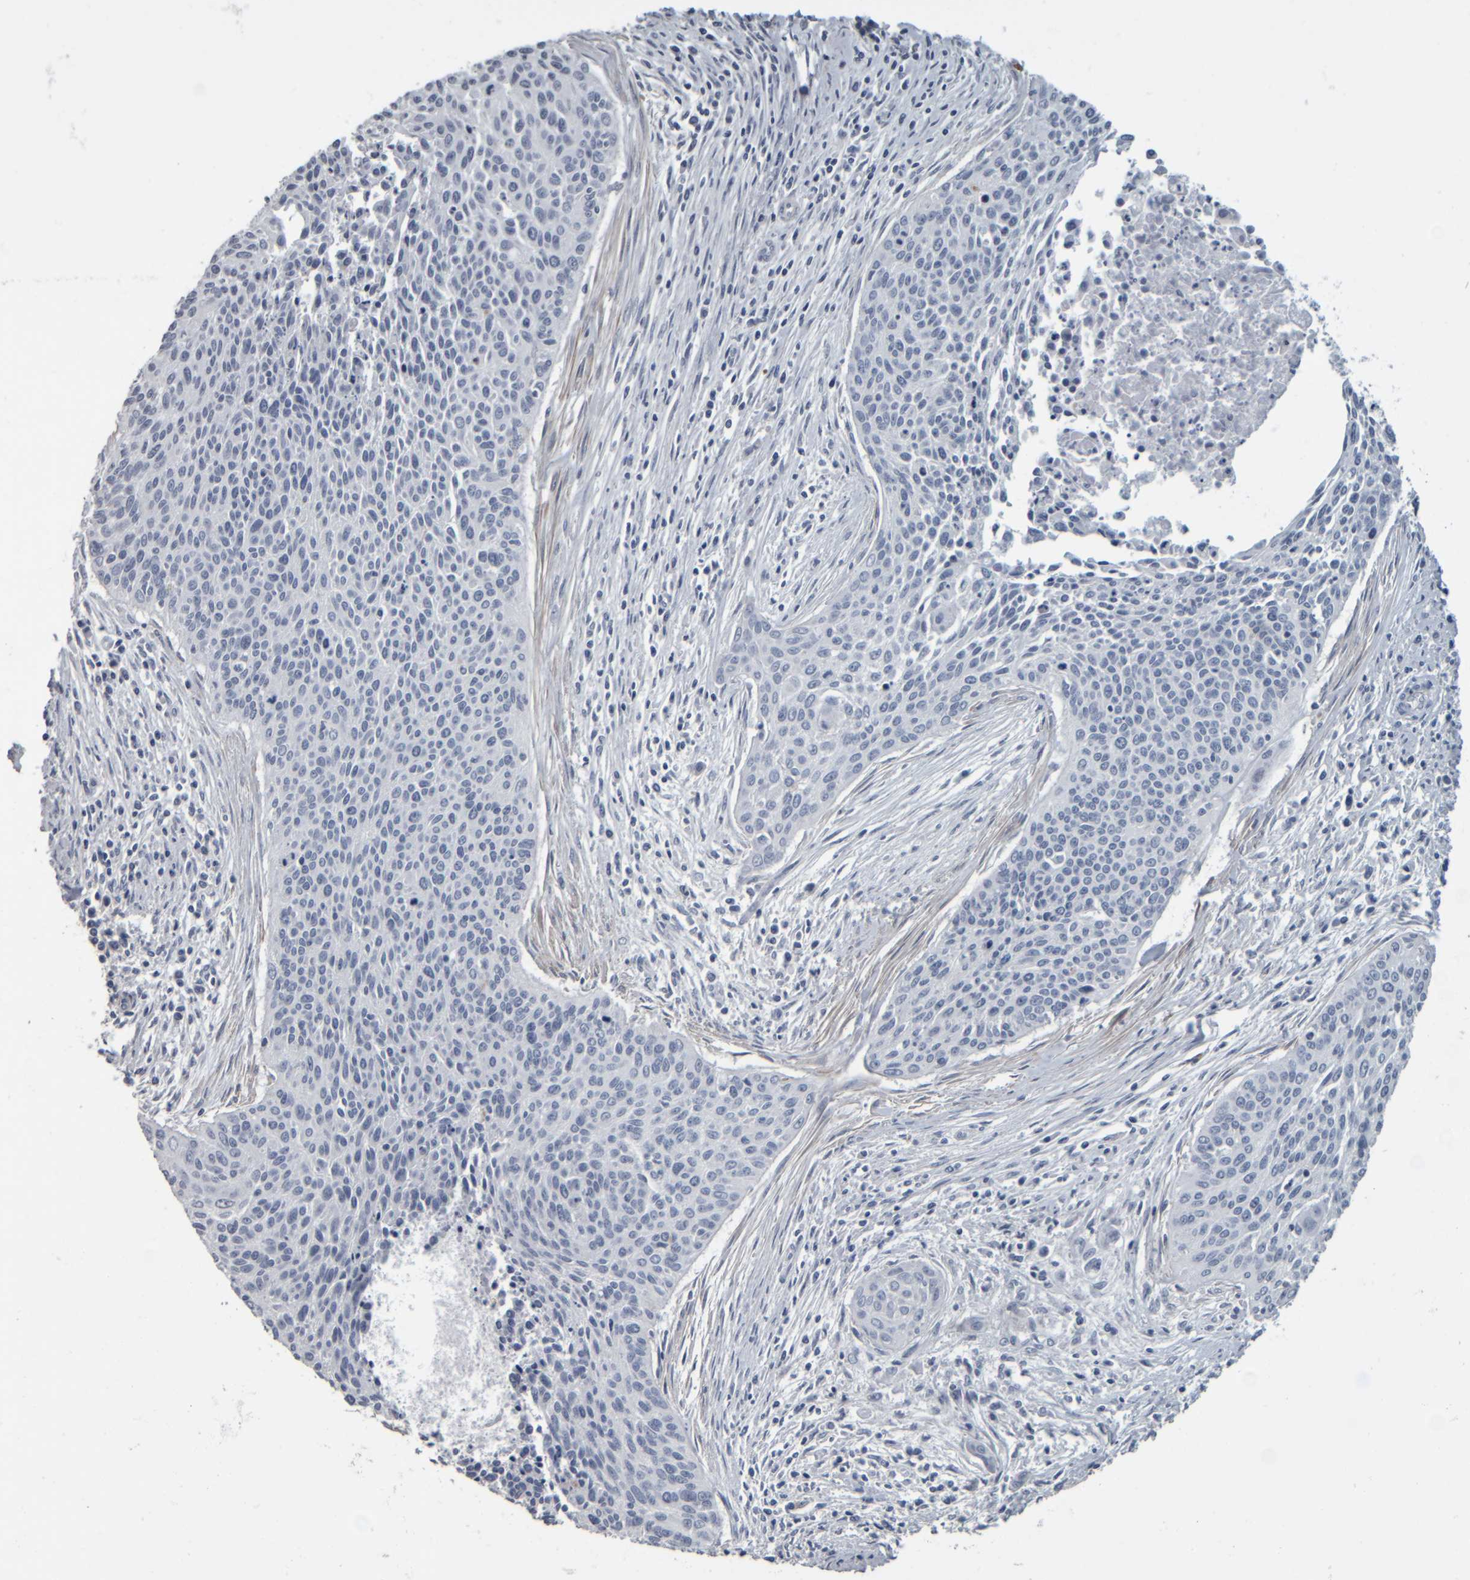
{"staining": {"intensity": "negative", "quantity": "none", "location": "none"}, "tissue": "cervical cancer", "cell_type": "Tumor cells", "image_type": "cancer", "snomed": [{"axis": "morphology", "description": "Squamous cell carcinoma, NOS"}, {"axis": "topography", "description": "Cervix"}], "caption": "A high-resolution histopathology image shows IHC staining of cervical squamous cell carcinoma, which demonstrates no significant positivity in tumor cells. (DAB immunohistochemistry (IHC) with hematoxylin counter stain).", "gene": "CAVIN4", "patient": {"sex": "female", "age": 55}}